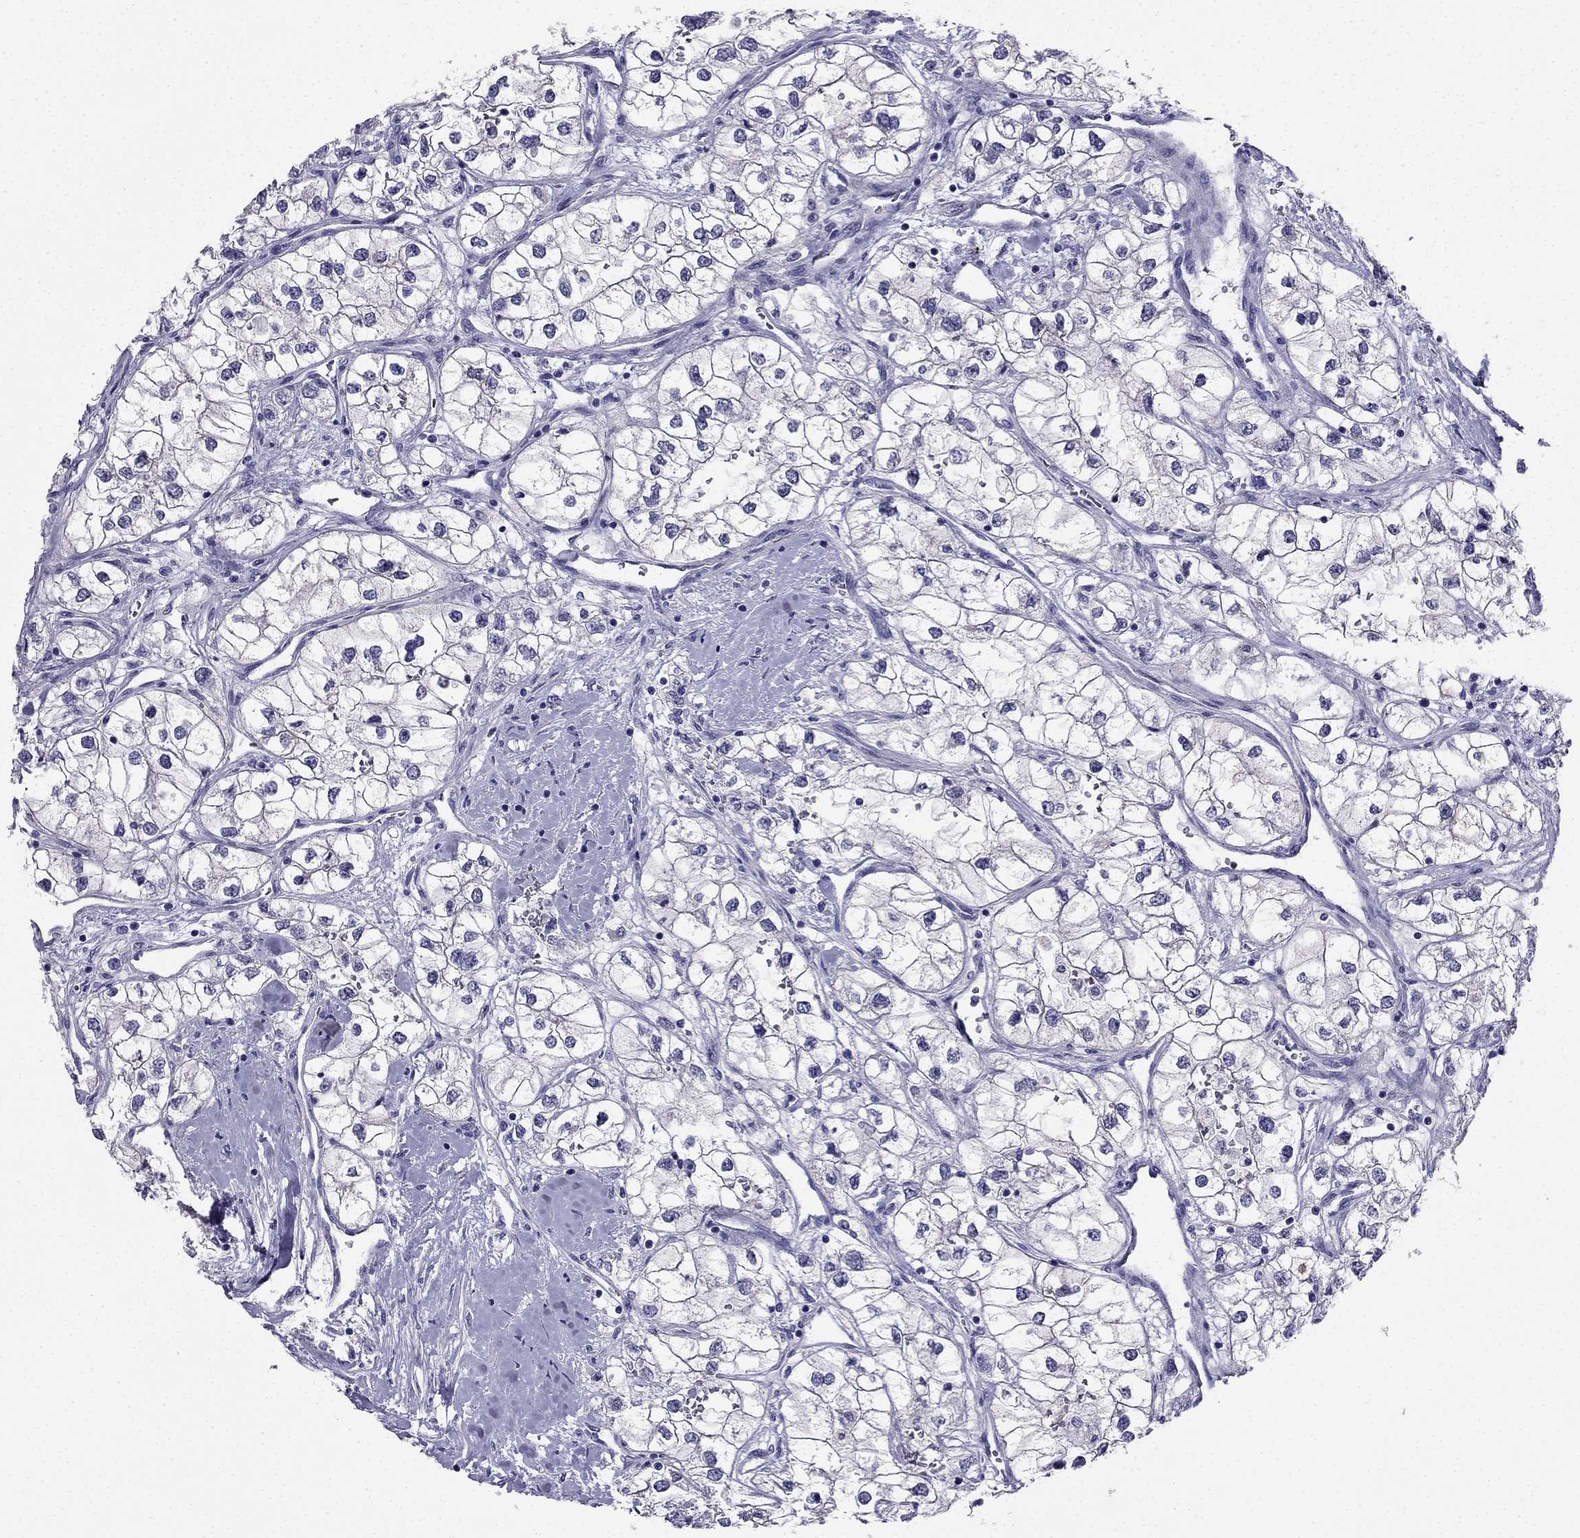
{"staining": {"intensity": "negative", "quantity": "none", "location": "none"}, "tissue": "renal cancer", "cell_type": "Tumor cells", "image_type": "cancer", "snomed": [{"axis": "morphology", "description": "Adenocarcinoma, NOS"}, {"axis": "topography", "description": "Kidney"}], "caption": "The micrograph reveals no staining of tumor cells in renal cancer.", "gene": "SLC18A2", "patient": {"sex": "male", "age": 59}}